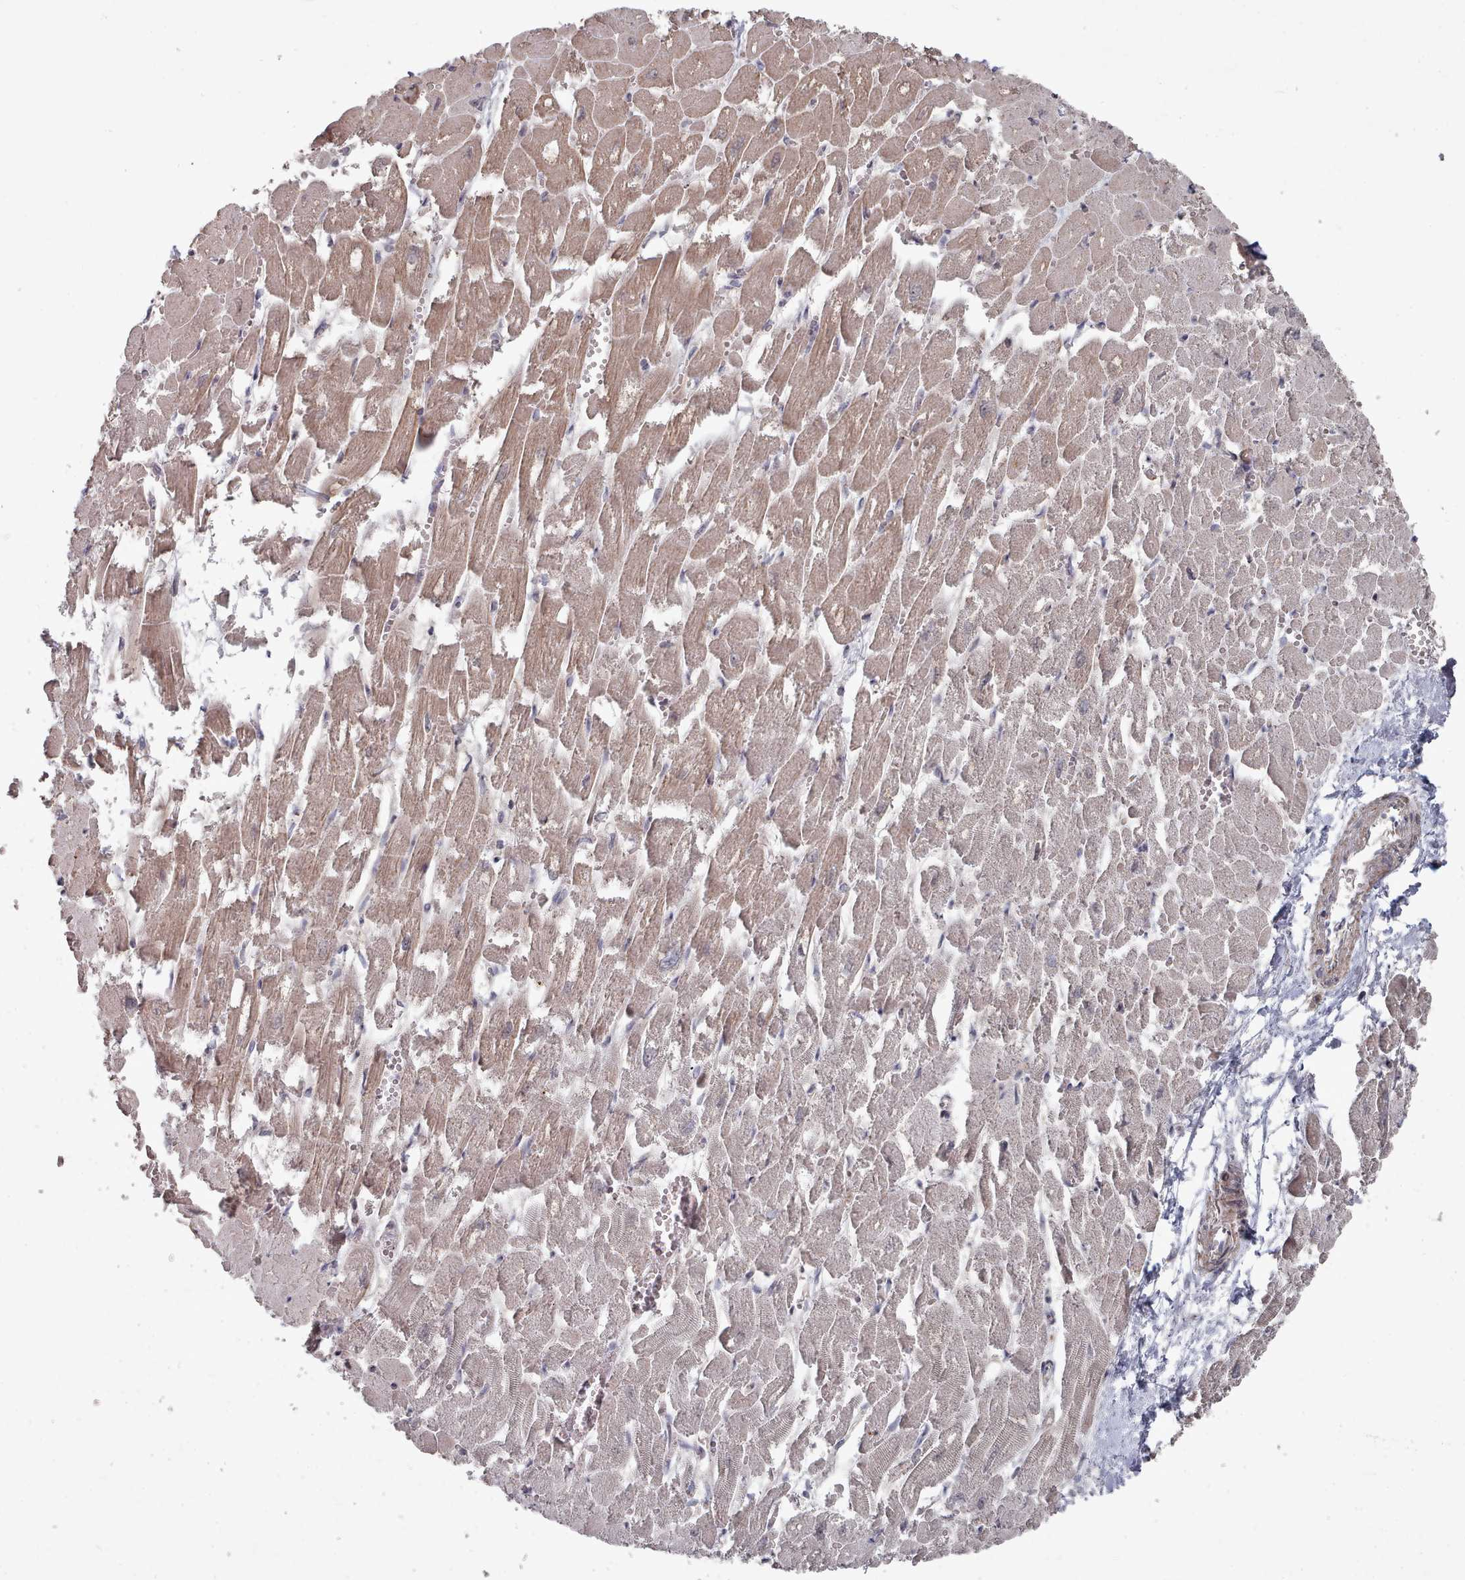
{"staining": {"intensity": "moderate", "quantity": ">75%", "location": "cytoplasmic/membranous"}, "tissue": "heart muscle", "cell_type": "Cardiomyocytes", "image_type": "normal", "snomed": [{"axis": "morphology", "description": "Normal tissue, NOS"}, {"axis": "topography", "description": "Heart"}], "caption": "The micrograph displays a brown stain indicating the presence of a protein in the cytoplasmic/membranous of cardiomyocytes in heart muscle.", "gene": "CPSF4", "patient": {"sex": "male", "age": 54}}